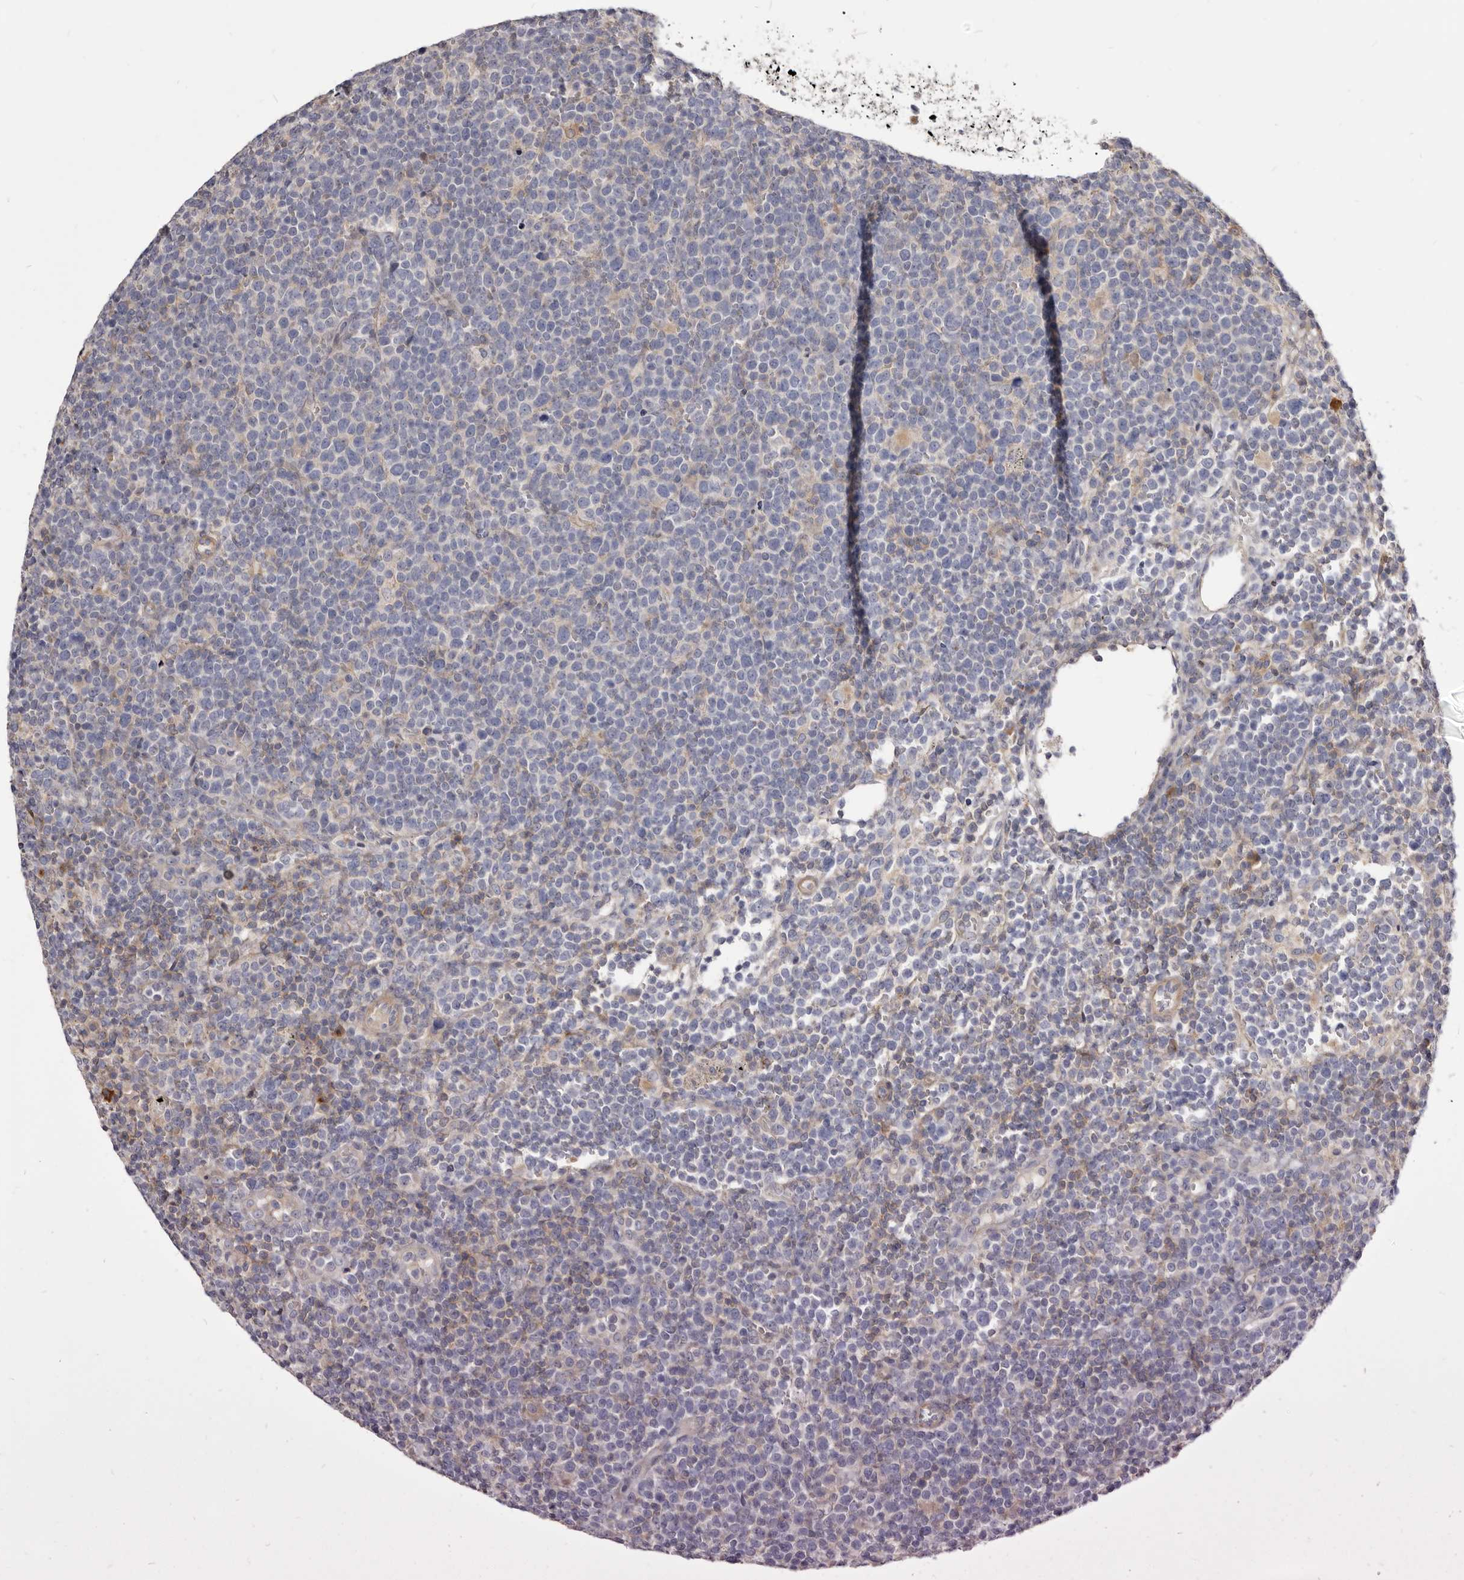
{"staining": {"intensity": "negative", "quantity": "none", "location": "none"}, "tissue": "lymphoma", "cell_type": "Tumor cells", "image_type": "cancer", "snomed": [{"axis": "morphology", "description": "Malignant lymphoma, non-Hodgkin's type, High grade"}, {"axis": "topography", "description": "Lymph node"}], "caption": "This is a image of immunohistochemistry staining of lymphoma, which shows no positivity in tumor cells.", "gene": "FAS", "patient": {"sex": "male", "age": 61}}